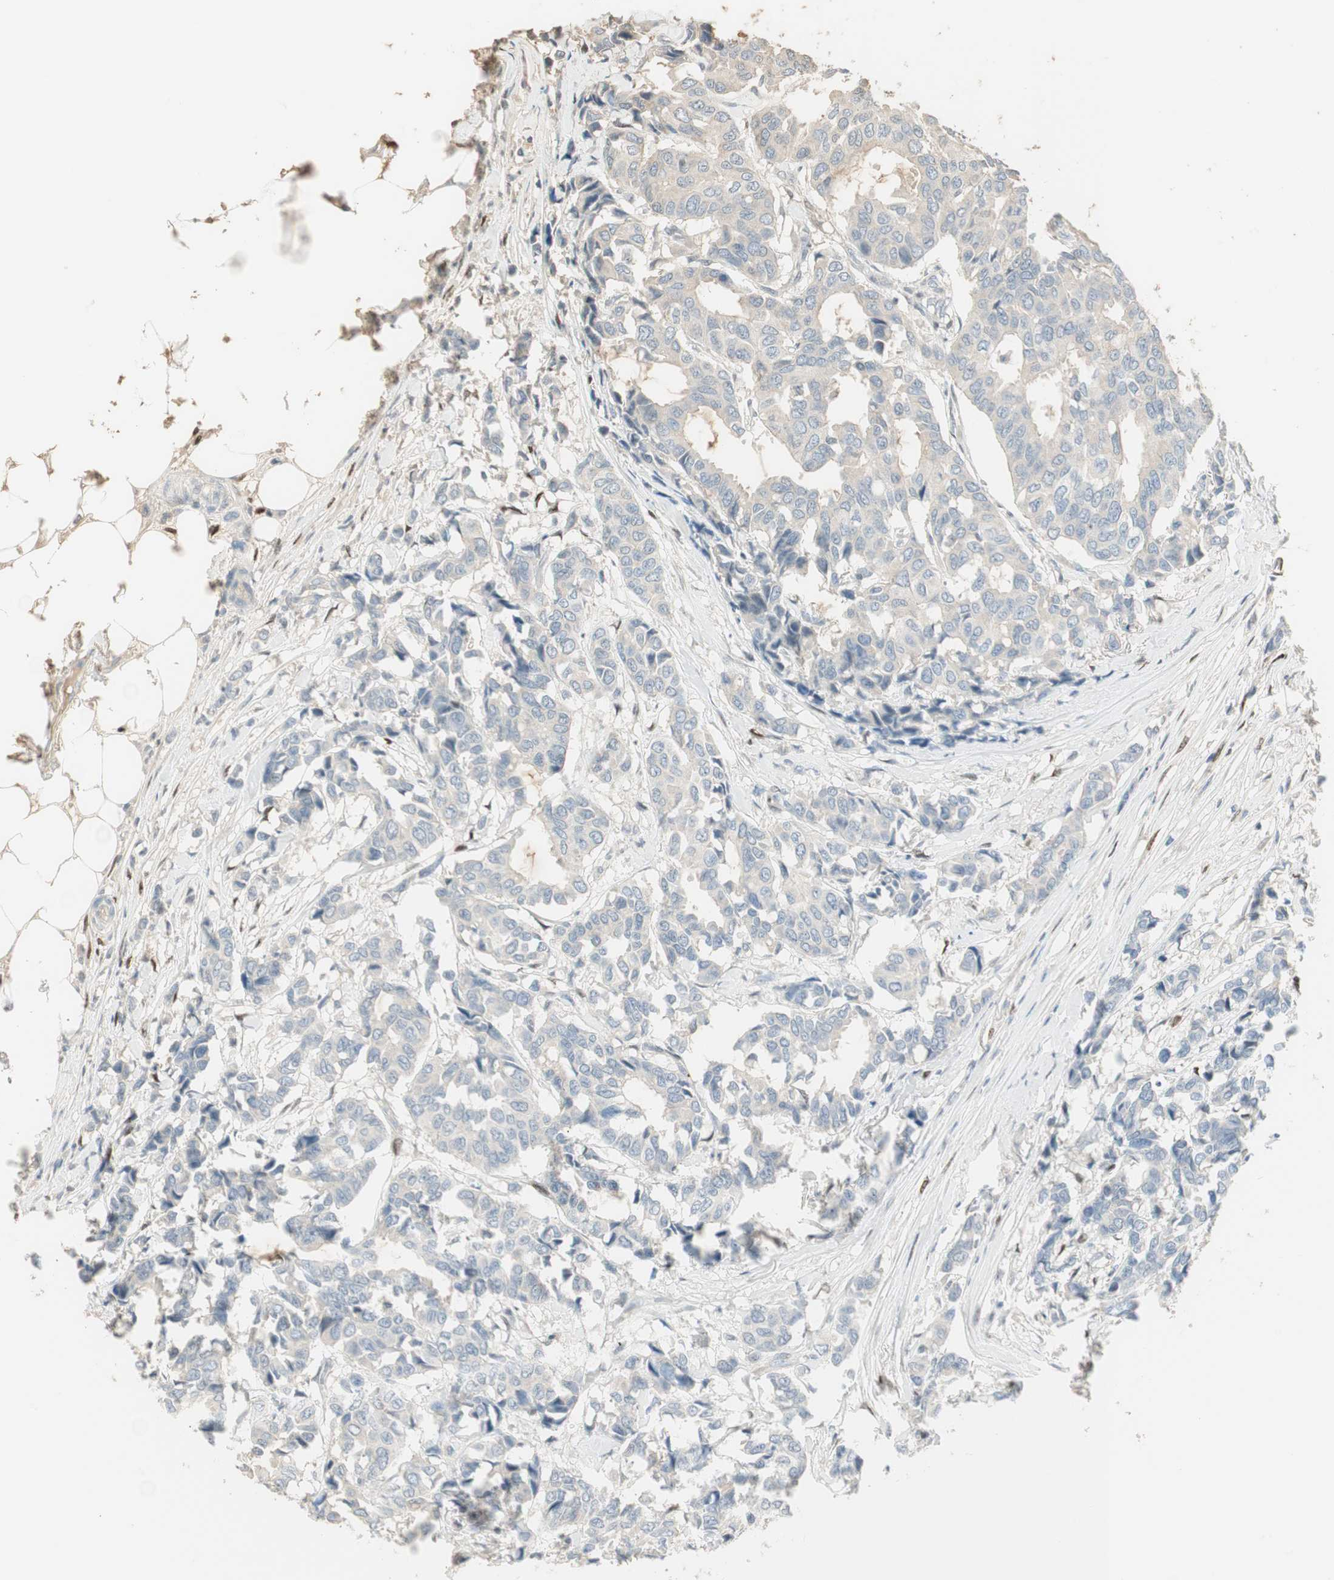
{"staining": {"intensity": "negative", "quantity": "none", "location": "none"}, "tissue": "breast cancer", "cell_type": "Tumor cells", "image_type": "cancer", "snomed": [{"axis": "morphology", "description": "Duct carcinoma"}, {"axis": "topography", "description": "Breast"}], "caption": "The image reveals no significant staining in tumor cells of breast intraductal carcinoma. Brightfield microscopy of immunohistochemistry stained with DAB (brown) and hematoxylin (blue), captured at high magnification.", "gene": "RUNX2", "patient": {"sex": "female", "age": 87}}